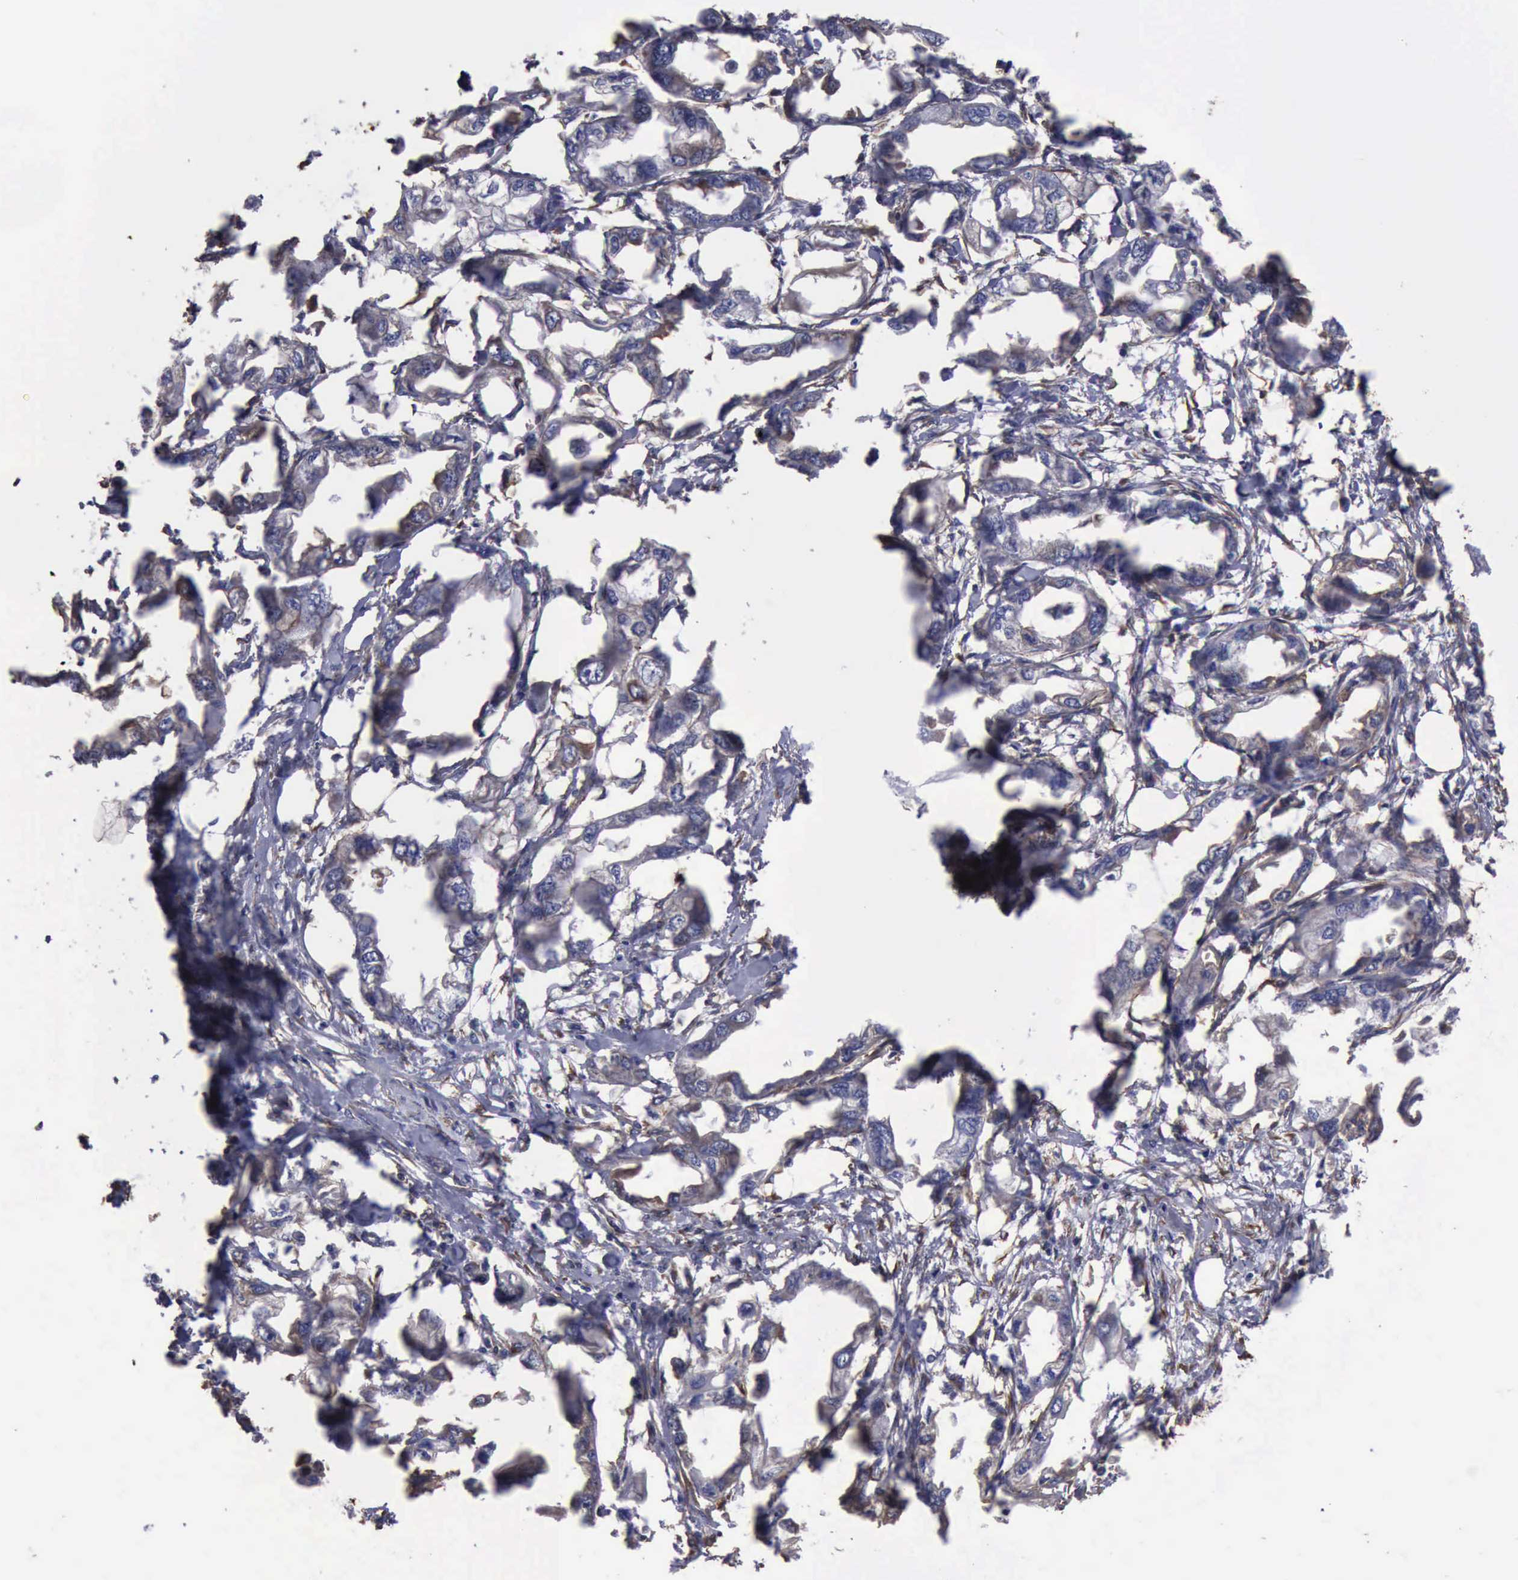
{"staining": {"intensity": "moderate", "quantity": "25%-75%", "location": "cytoplasmic/membranous"}, "tissue": "endometrial cancer", "cell_type": "Tumor cells", "image_type": "cancer", "snomed": [{"axis": "morphology", "description": "Adenocarcinoma, NOS"}, {"axis": "topography", "description": "Endometrium"}], "caption": "Endometrial adenocarcinoma tissue displays moderate cytoplasmic/membranous expression in approximately 25%-75% of tumor cells", "gene": "FLNA", "patient": {"sex": "female", "age": 67}}